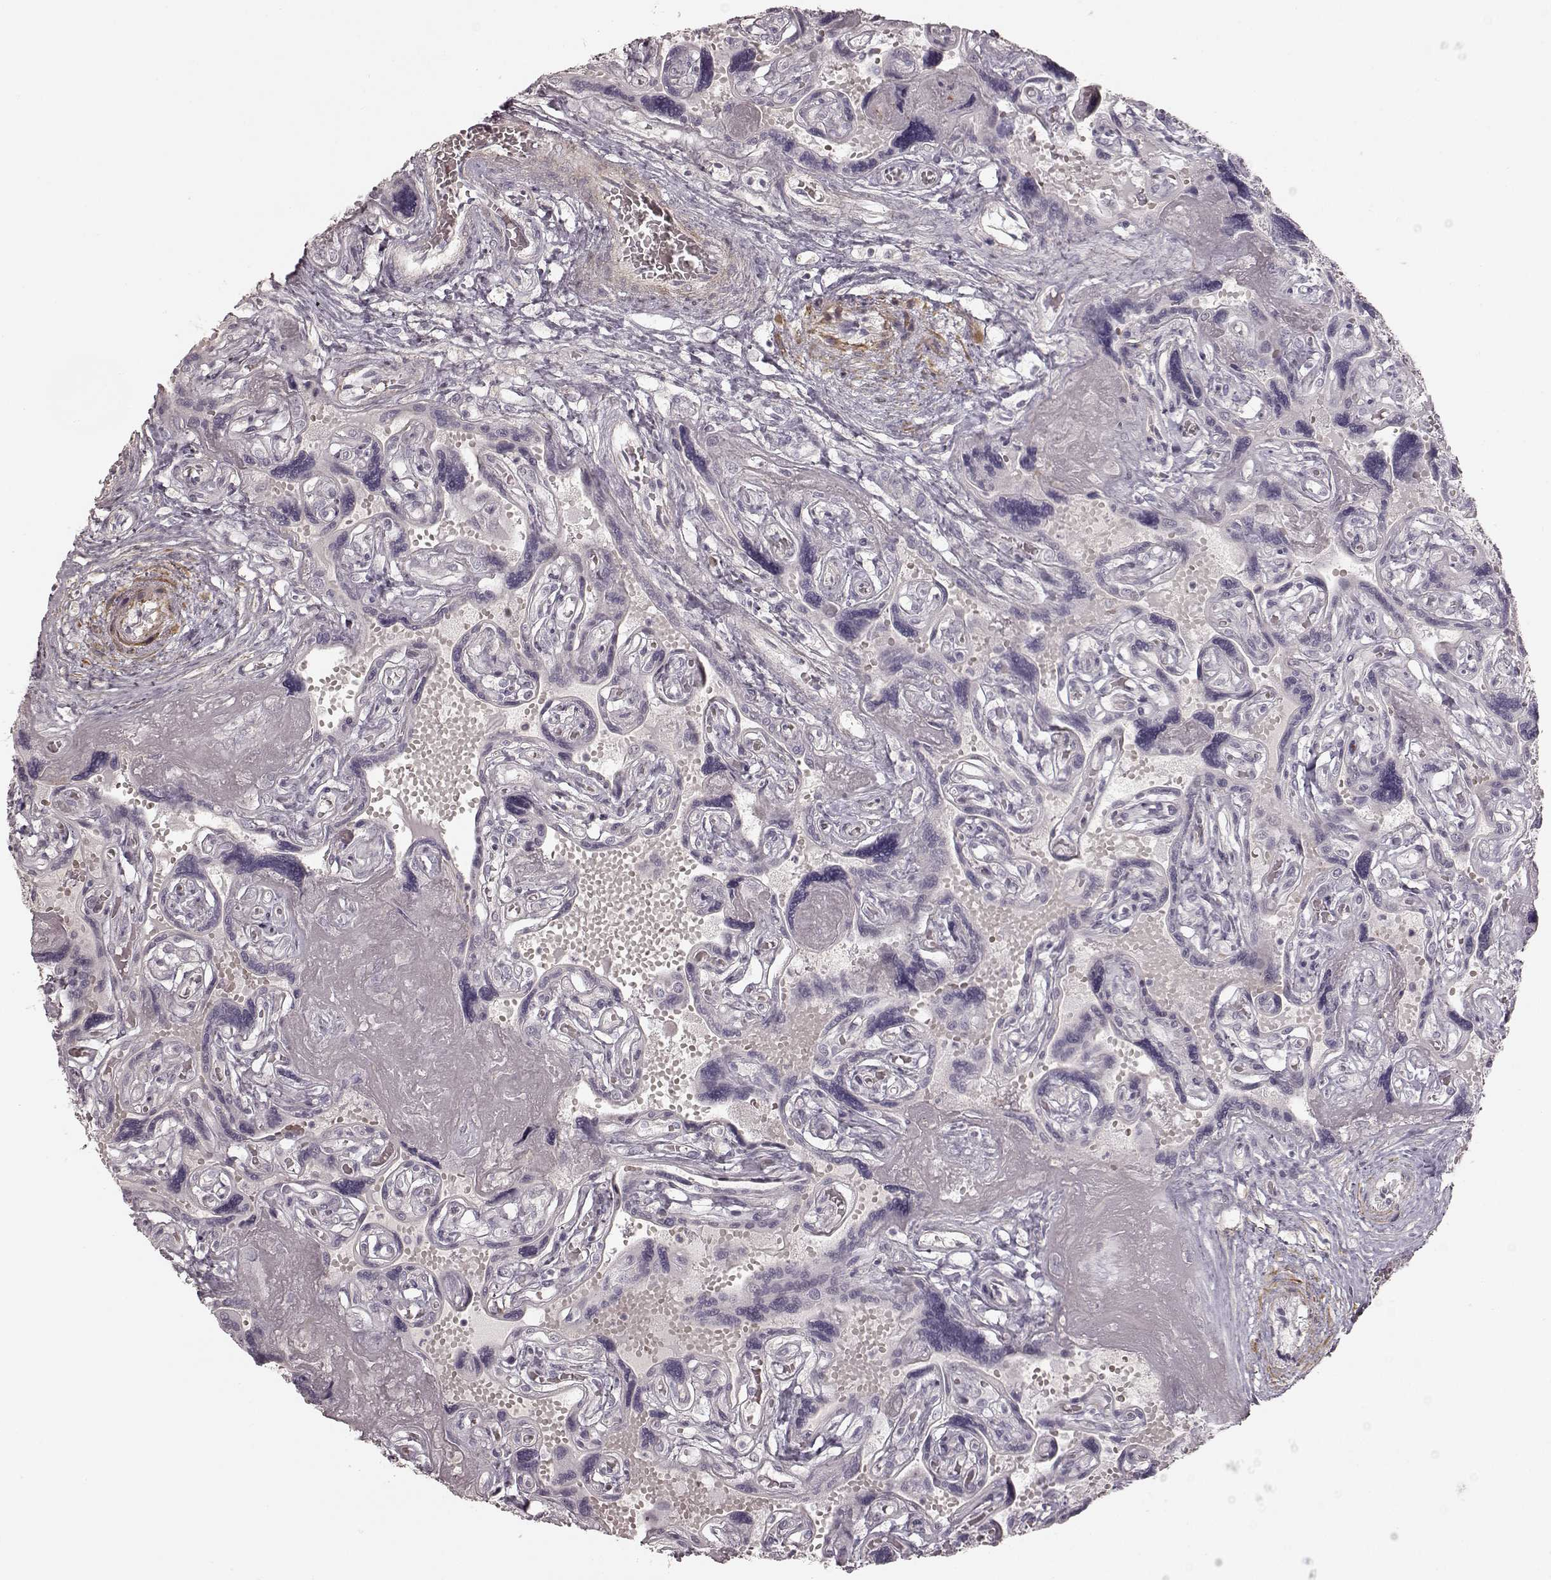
{"staining": {"intensity": "negative", "quantity": "none", "location": "none"}, "tissue": "placenta", "cell_type": "Decidual cells", "image_type": "normal", "snomed": [{"axis": "morphology", "description": "Normal tissue, NOS"}, {"axis": "topography", "description": "Placenta"}], "caption": "This photomicrograph is of unremarkable placenta stained with IHC to label a protein in brown with the nuclei are counter-stained blue. There is no staining in decidual cells. The staining is performed using DAB brown chromogen with nuclei counter-stained in using hematoxylin.", "gene": "PRLHR", "patient": {"sex": "female", "age": 32}}